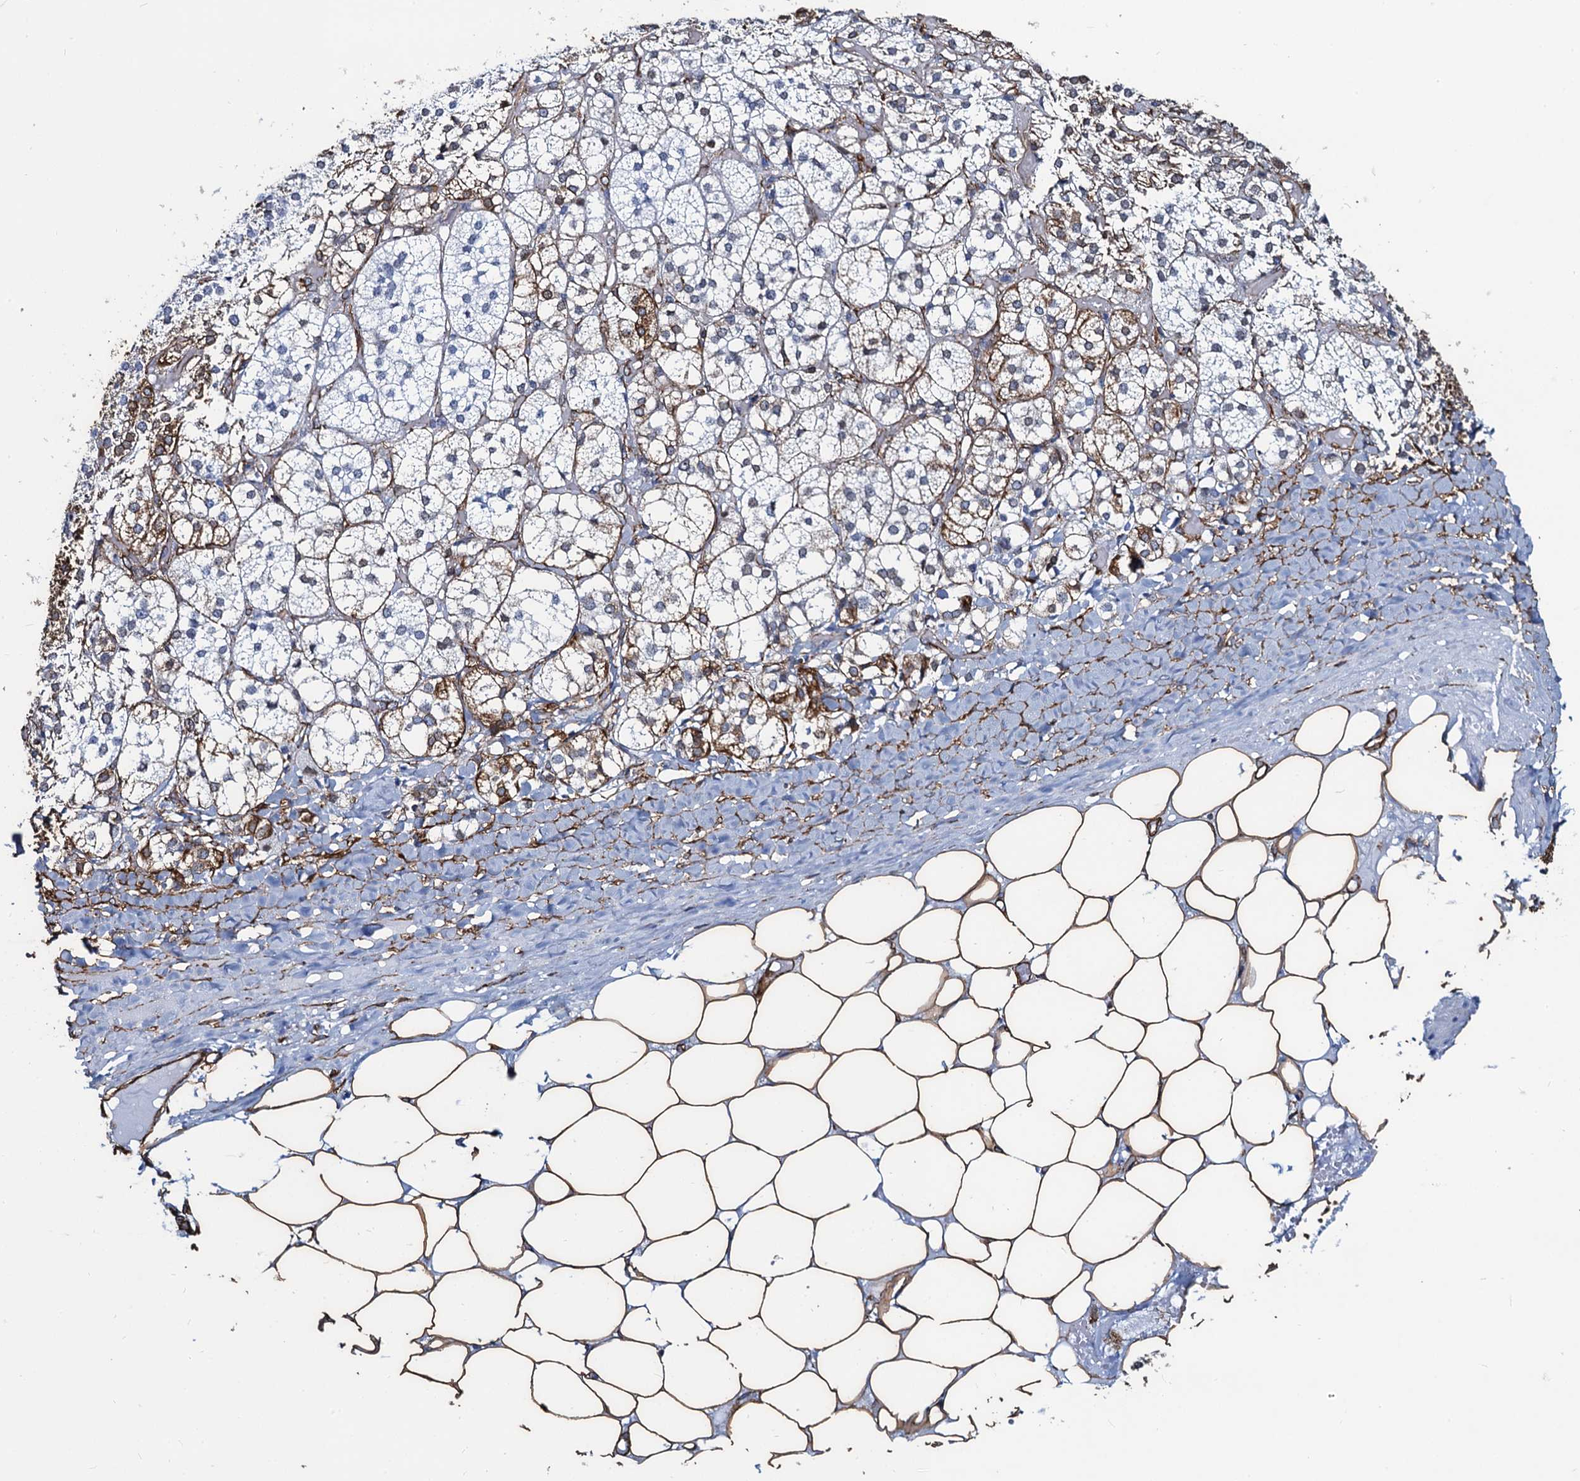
{"staining": {"intensity": "moderate", "quantity": "<25%", "location": "cytoplasmic/membranous"}, "tissue": "adrenal gland", "cell_type": "Glandular cells", "image_type": "normal", "snomed": [{"axis": "morphology", "description": "Normal tissue, NOS"}, {"axis": "topography", "description": "Adrenal gland"}], "caption": "An image of human adrenal gland stained for a protein exhibits moderate cytoplasmic/membranous brown staining in glandular cells.", "gene": "PGM2", "patient": {"sex": "female", "age": 61}}